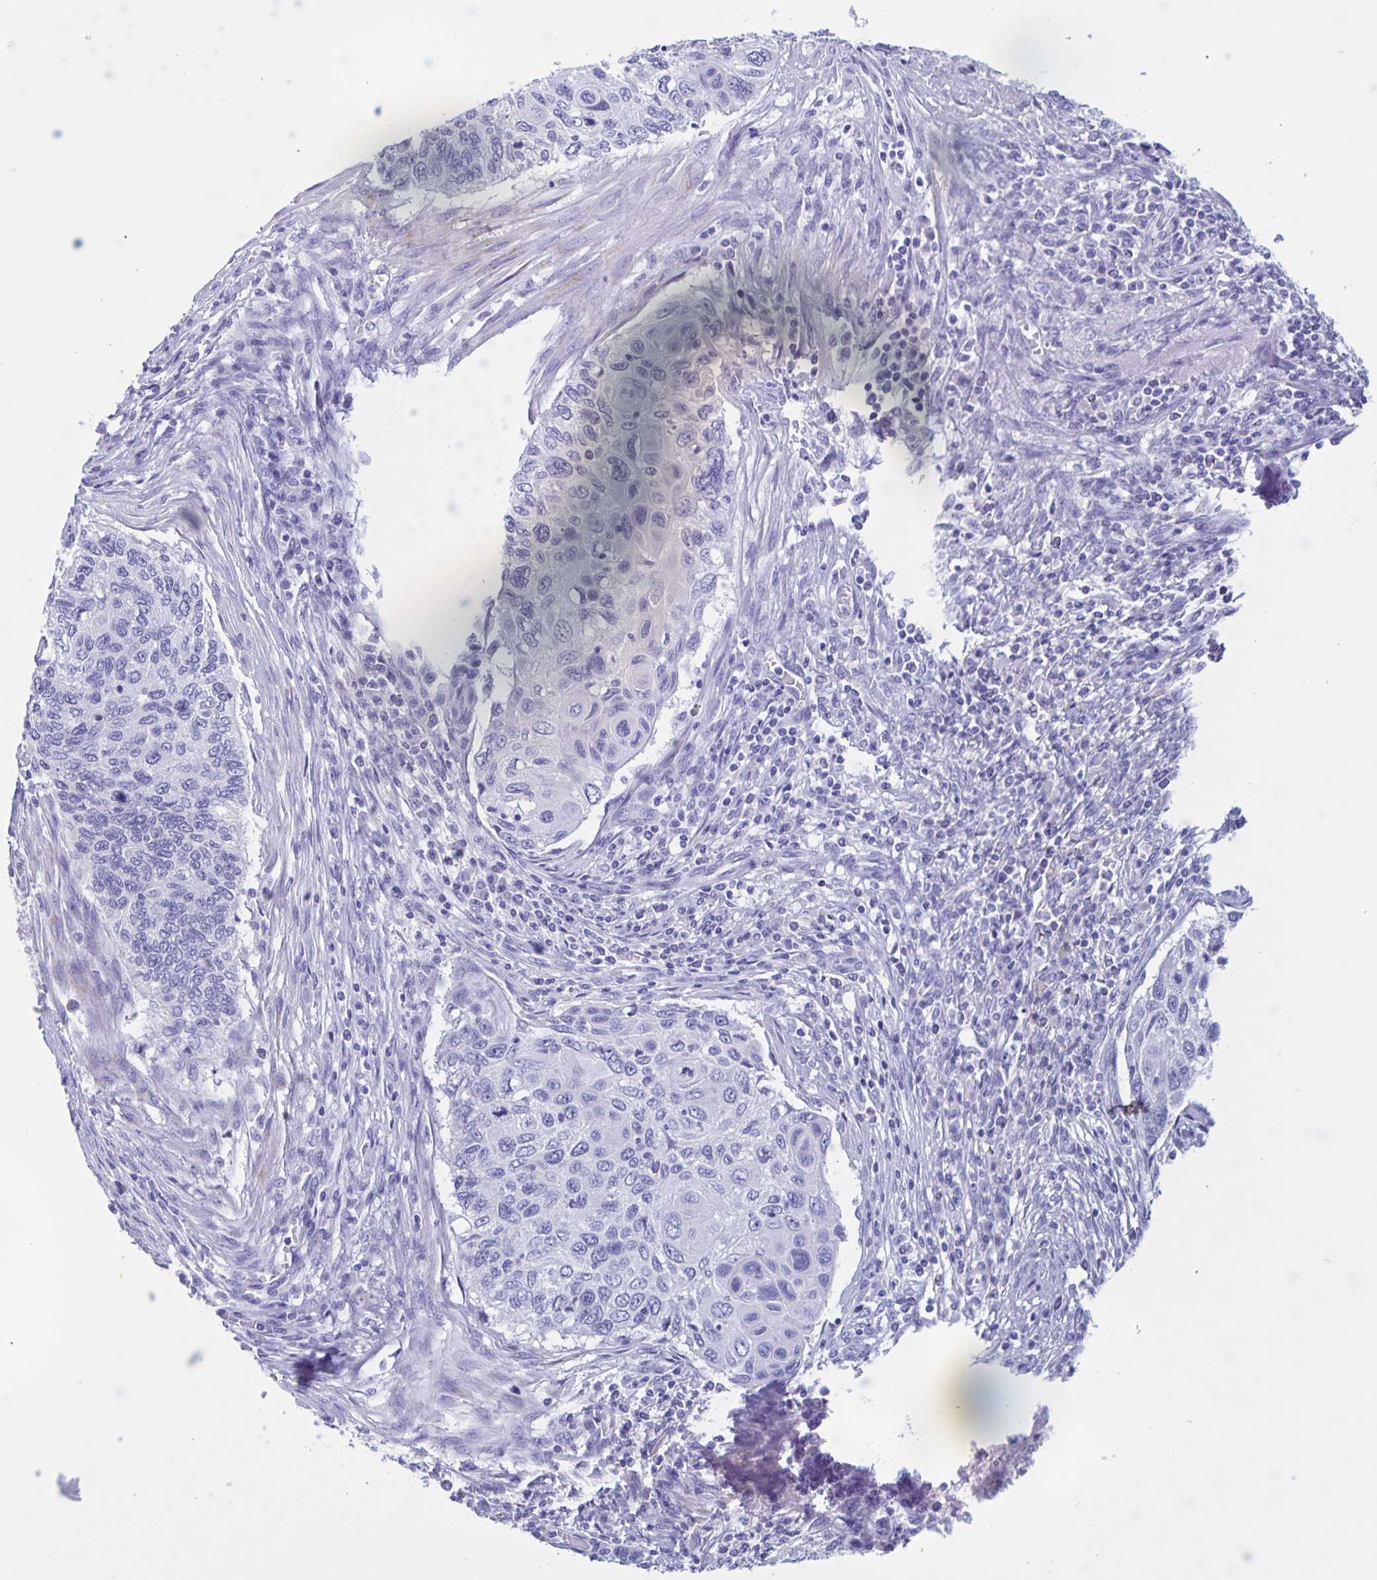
{"staining": {"intensity": "negative", "quantity": "none", "location": "none"}, "tissue": "cervical cancer", "cell_type": "Tumor cells", "image_type": "cancer", "snomed": [{"axis": "morphology", "description": "Squamous cell carcinoma, NOS"}, {"axis": "topography", "description": "Cervix"}], "caption": "High magnification brightfield microscopy of cervical cancer (squamous cell carcinoma) stained with DAB (brown) and counterstained with hematoxylin (blue): tumor cells show no significant expression. The staining is performed using DAB (3,3'-diaminobenzidine) brown chromogen with nuclei counter-stained in using hematoxylin.", "gene": "DMBT1", "patient": {"sex": "female", "age": 70}}